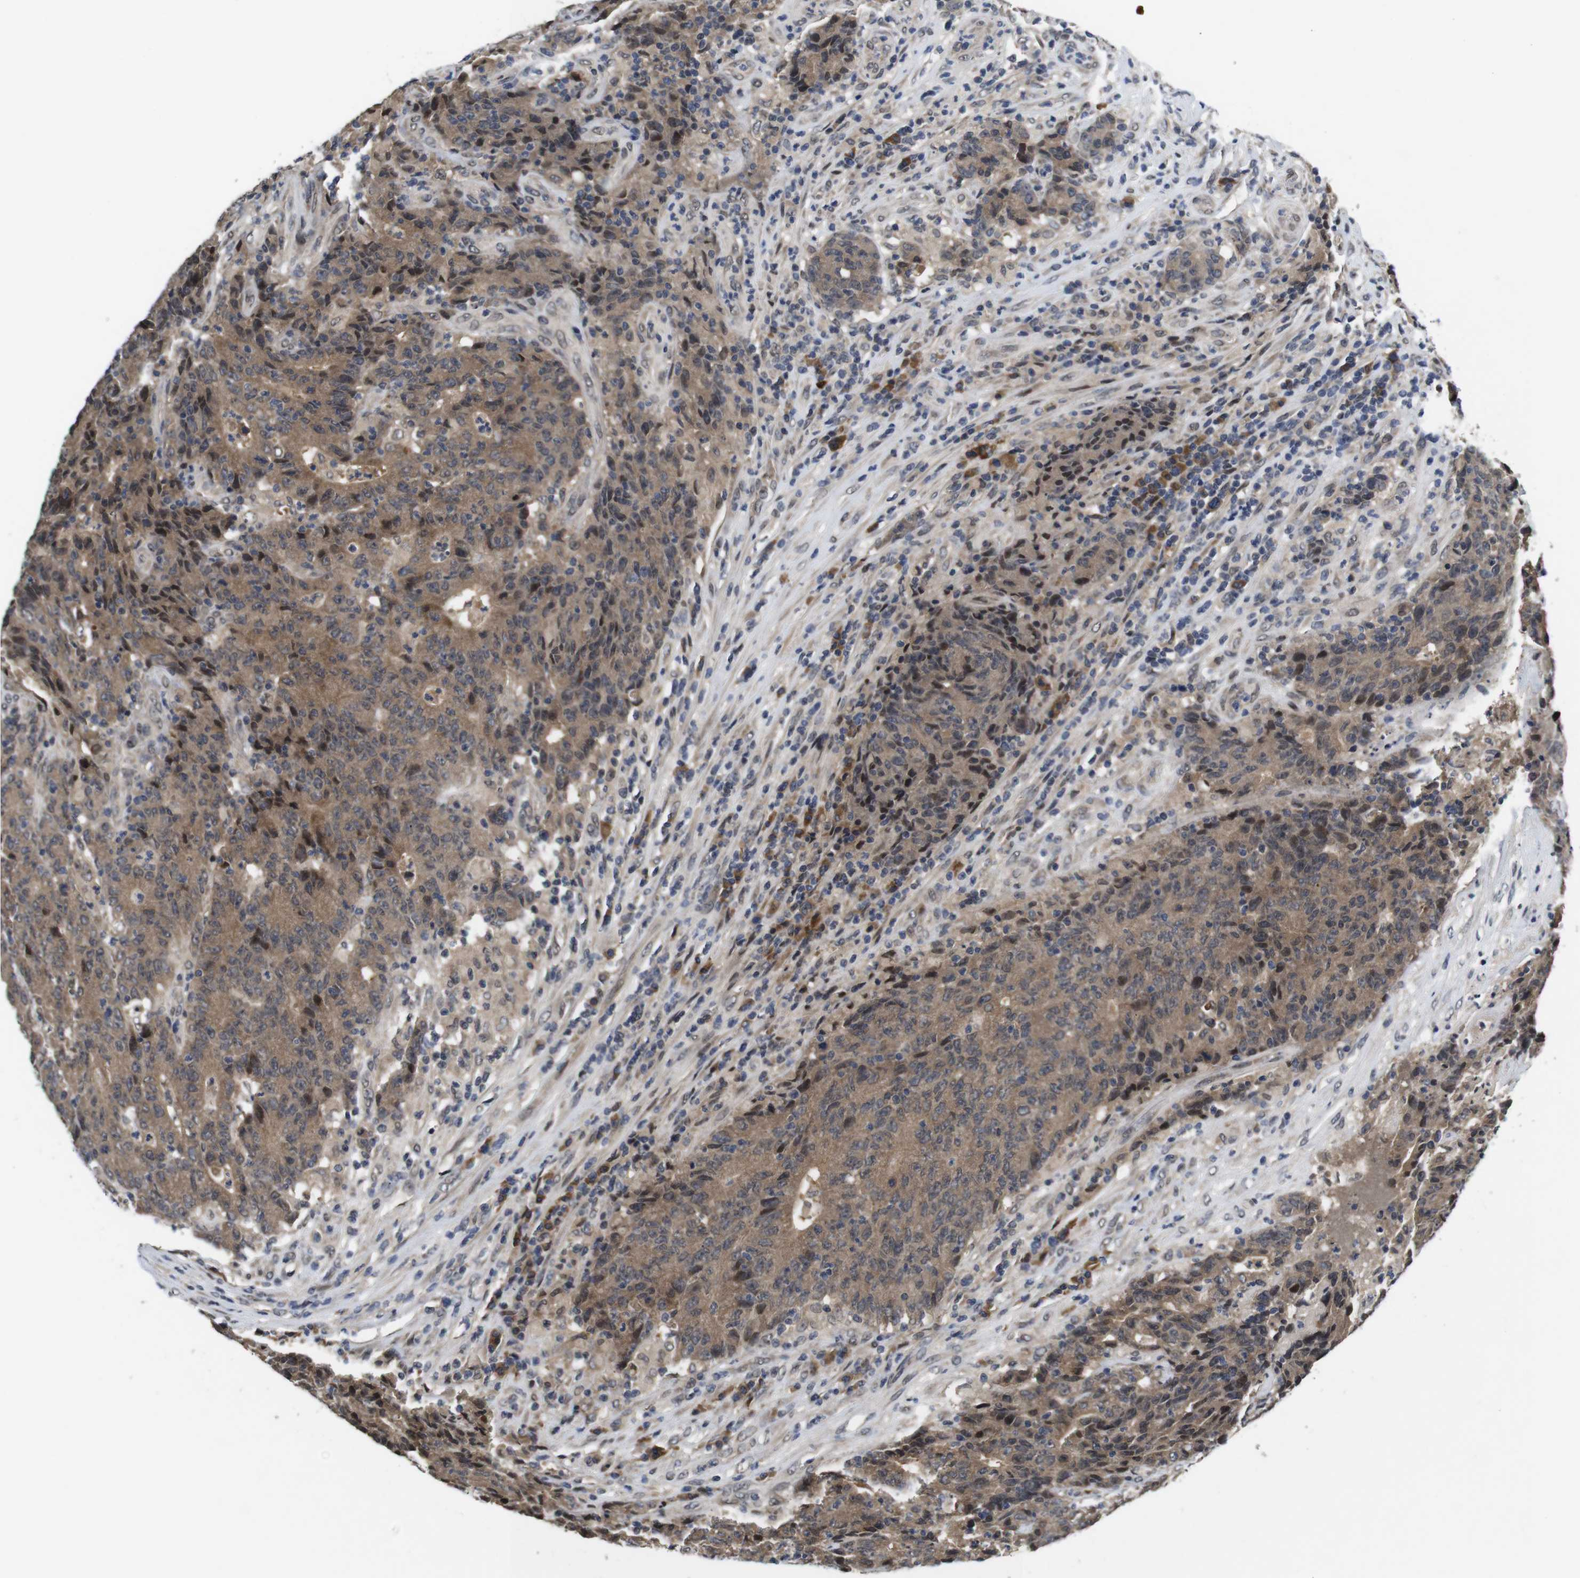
{"staining": {"intensity": "moderate", "quantity": ">75%", "location": "cytoplasmic/membranous"}, "tissue": "colorectal cancer", "cell_type": "Tumor cells", "image_type": "cancer", "snomed": [{"axis": "morphology", "description": "Normal tissue, NOS"}, {"axis": "morphology", "description": "Adenocarcinoma, NOS"}, {"axis": "topography", "description": "Colon"}], "caption": "The micrograph reveals staining of adenocarcinoma (colorectal), revealing moderate cytoplasmic/membranous protein staining (brown color) within tumor cells.", "gene": "ZBTB46", "patient": {"sex": "female", "age": 75}}